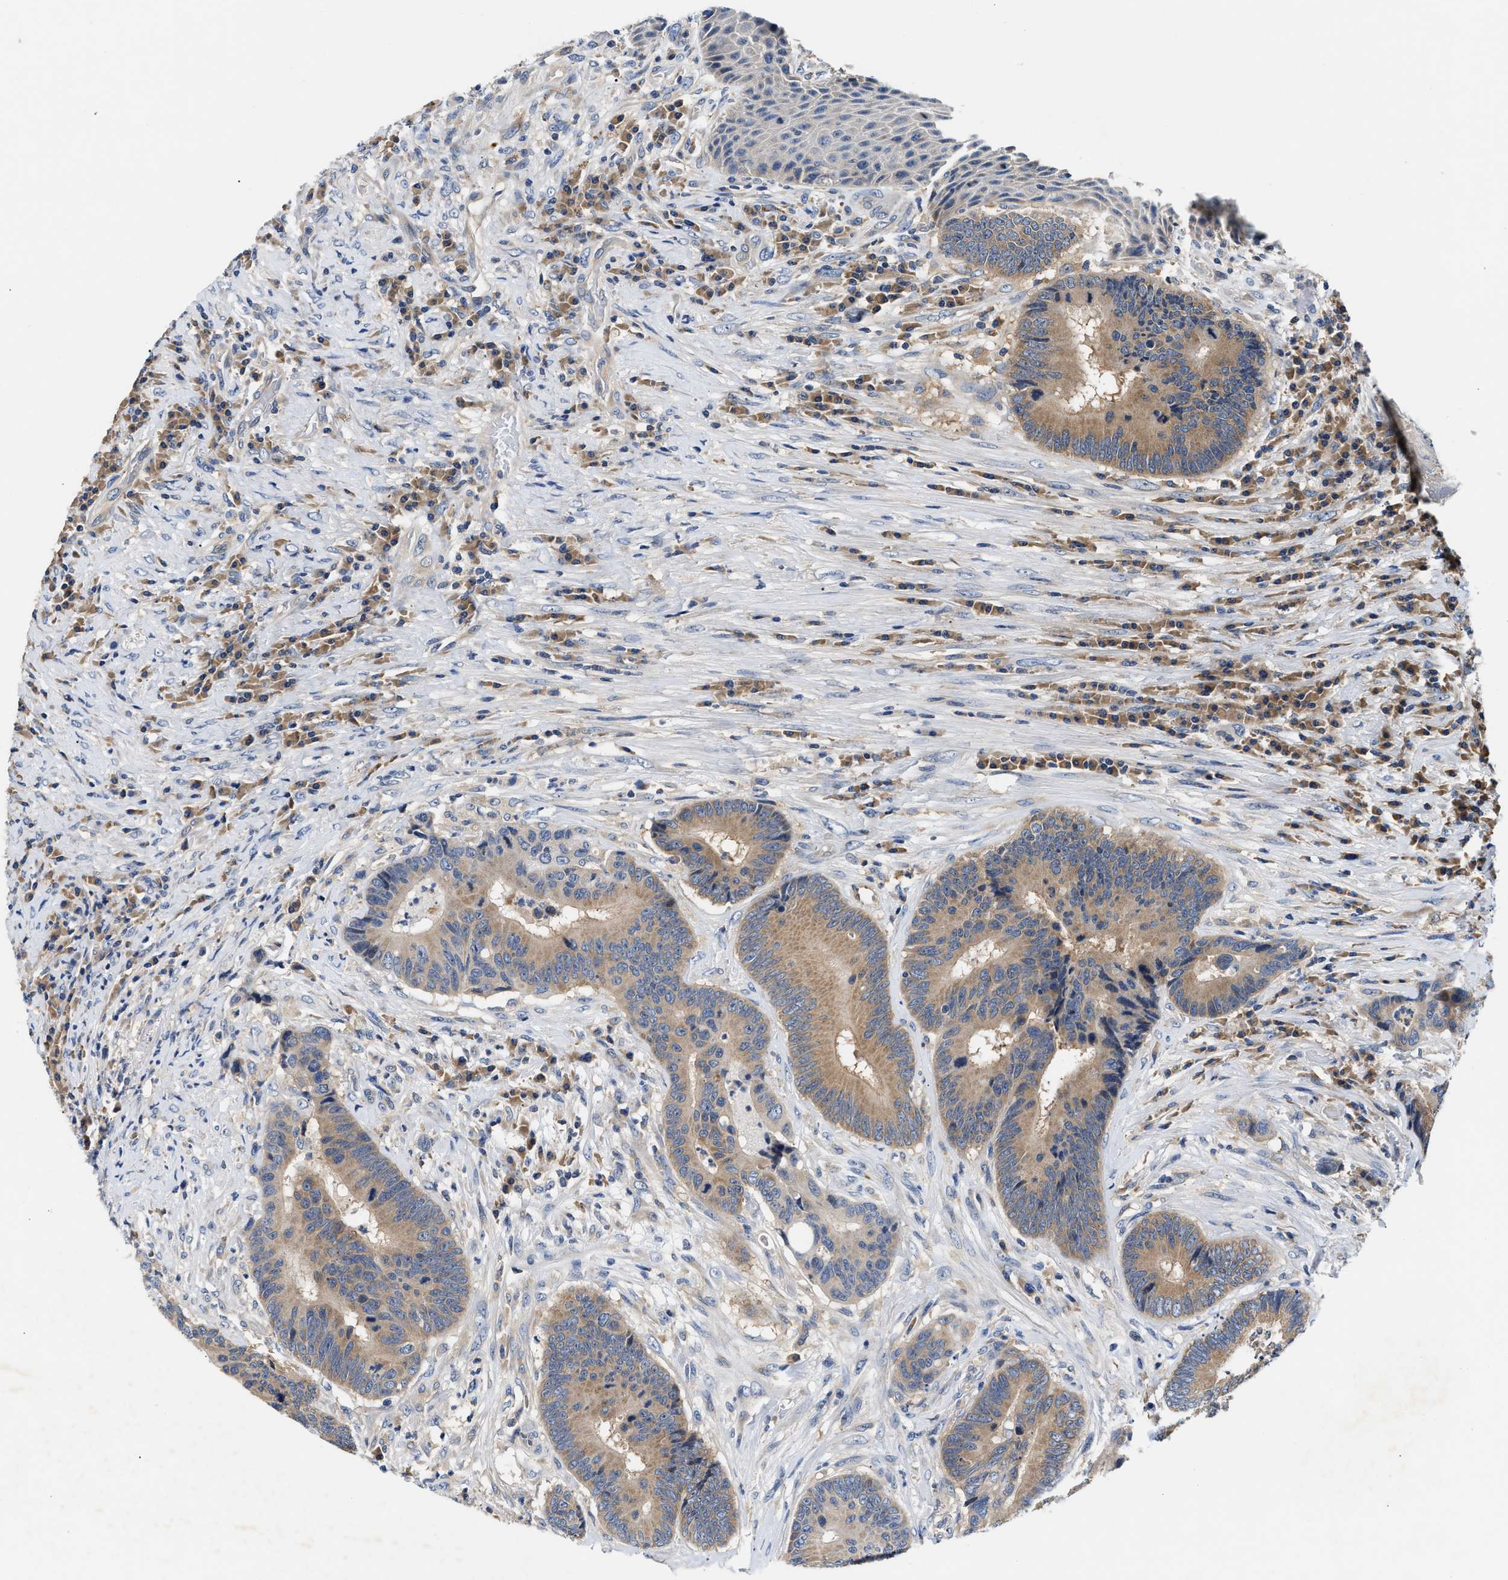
{"staining": {"intensity": "weak", "quantity": ">75%", "location": "cytoplasmic/membranous"}, "tissue": "colorectal cancer", "cell_type": "Tumor cells", "image_type": "cancer", "snomed": [{"axis": "morphology", "description": "Adenocarcinoma, NOS"}, {"axis": "topography", "description": "Rectum"}, {"axis": "topography", "description": "Anal"}], "caption": "Protein expression analysis of human colorectal adenocarcinoma reveals weak cytoplasmic/membranous staining in approximately >75% of tumor cells.", "gene": "FAM185A", "patient": {"sex": "female", "age": 89}}